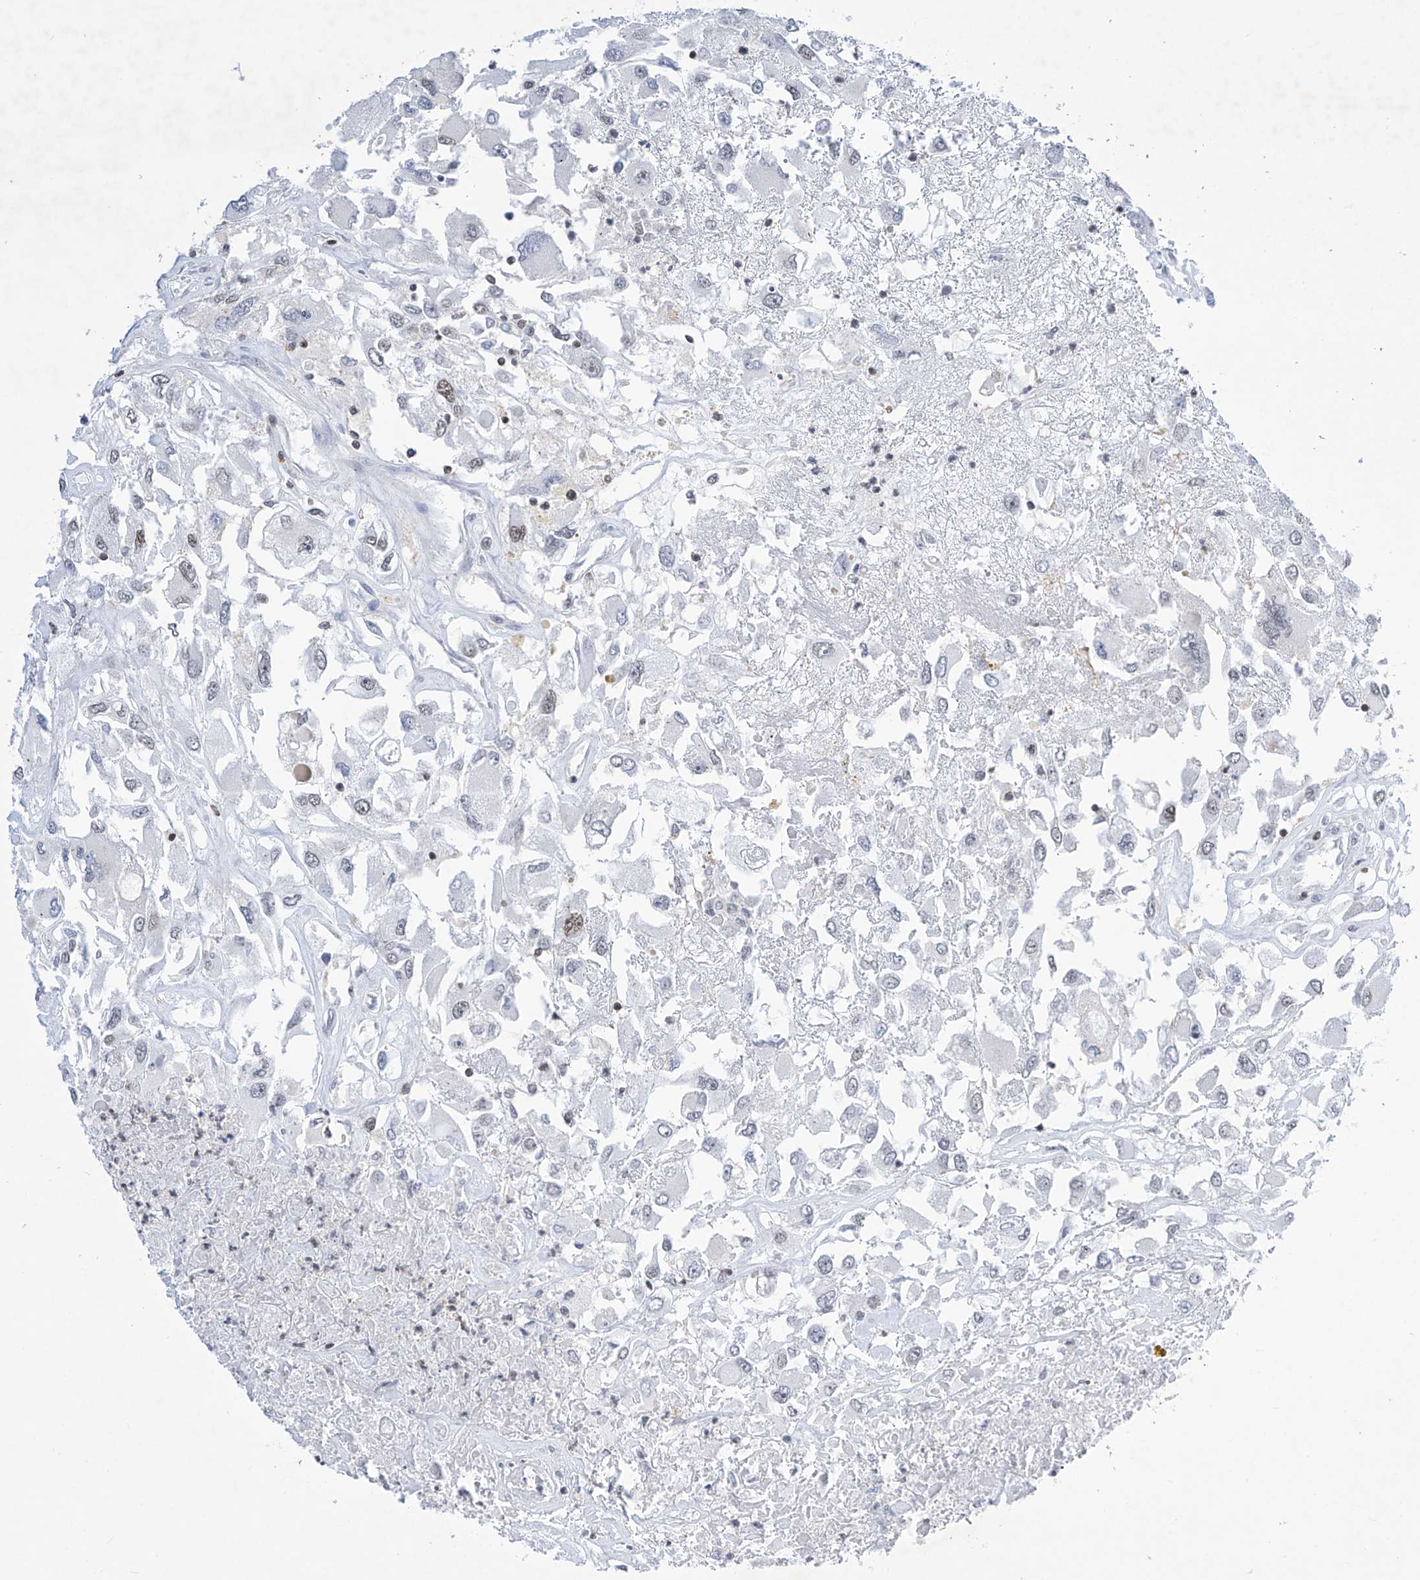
{"staining": {"intensity": "weak", "quantity": "<25%", "location": "nuclear"}, "tissue": "renal cancer", "cell_type": "Tumor cells", "image_type": "cancer", "snomed": [{"axis": "morphology", "description": "Adenocarcinoma, NOS"}, {"axis": "topography", "description": "Kidney"}], "caption": "Tumor cells show no significant expression in renal cancer.", "gene": "MSL3", "patient": {"sex": "female", "age": 52}}